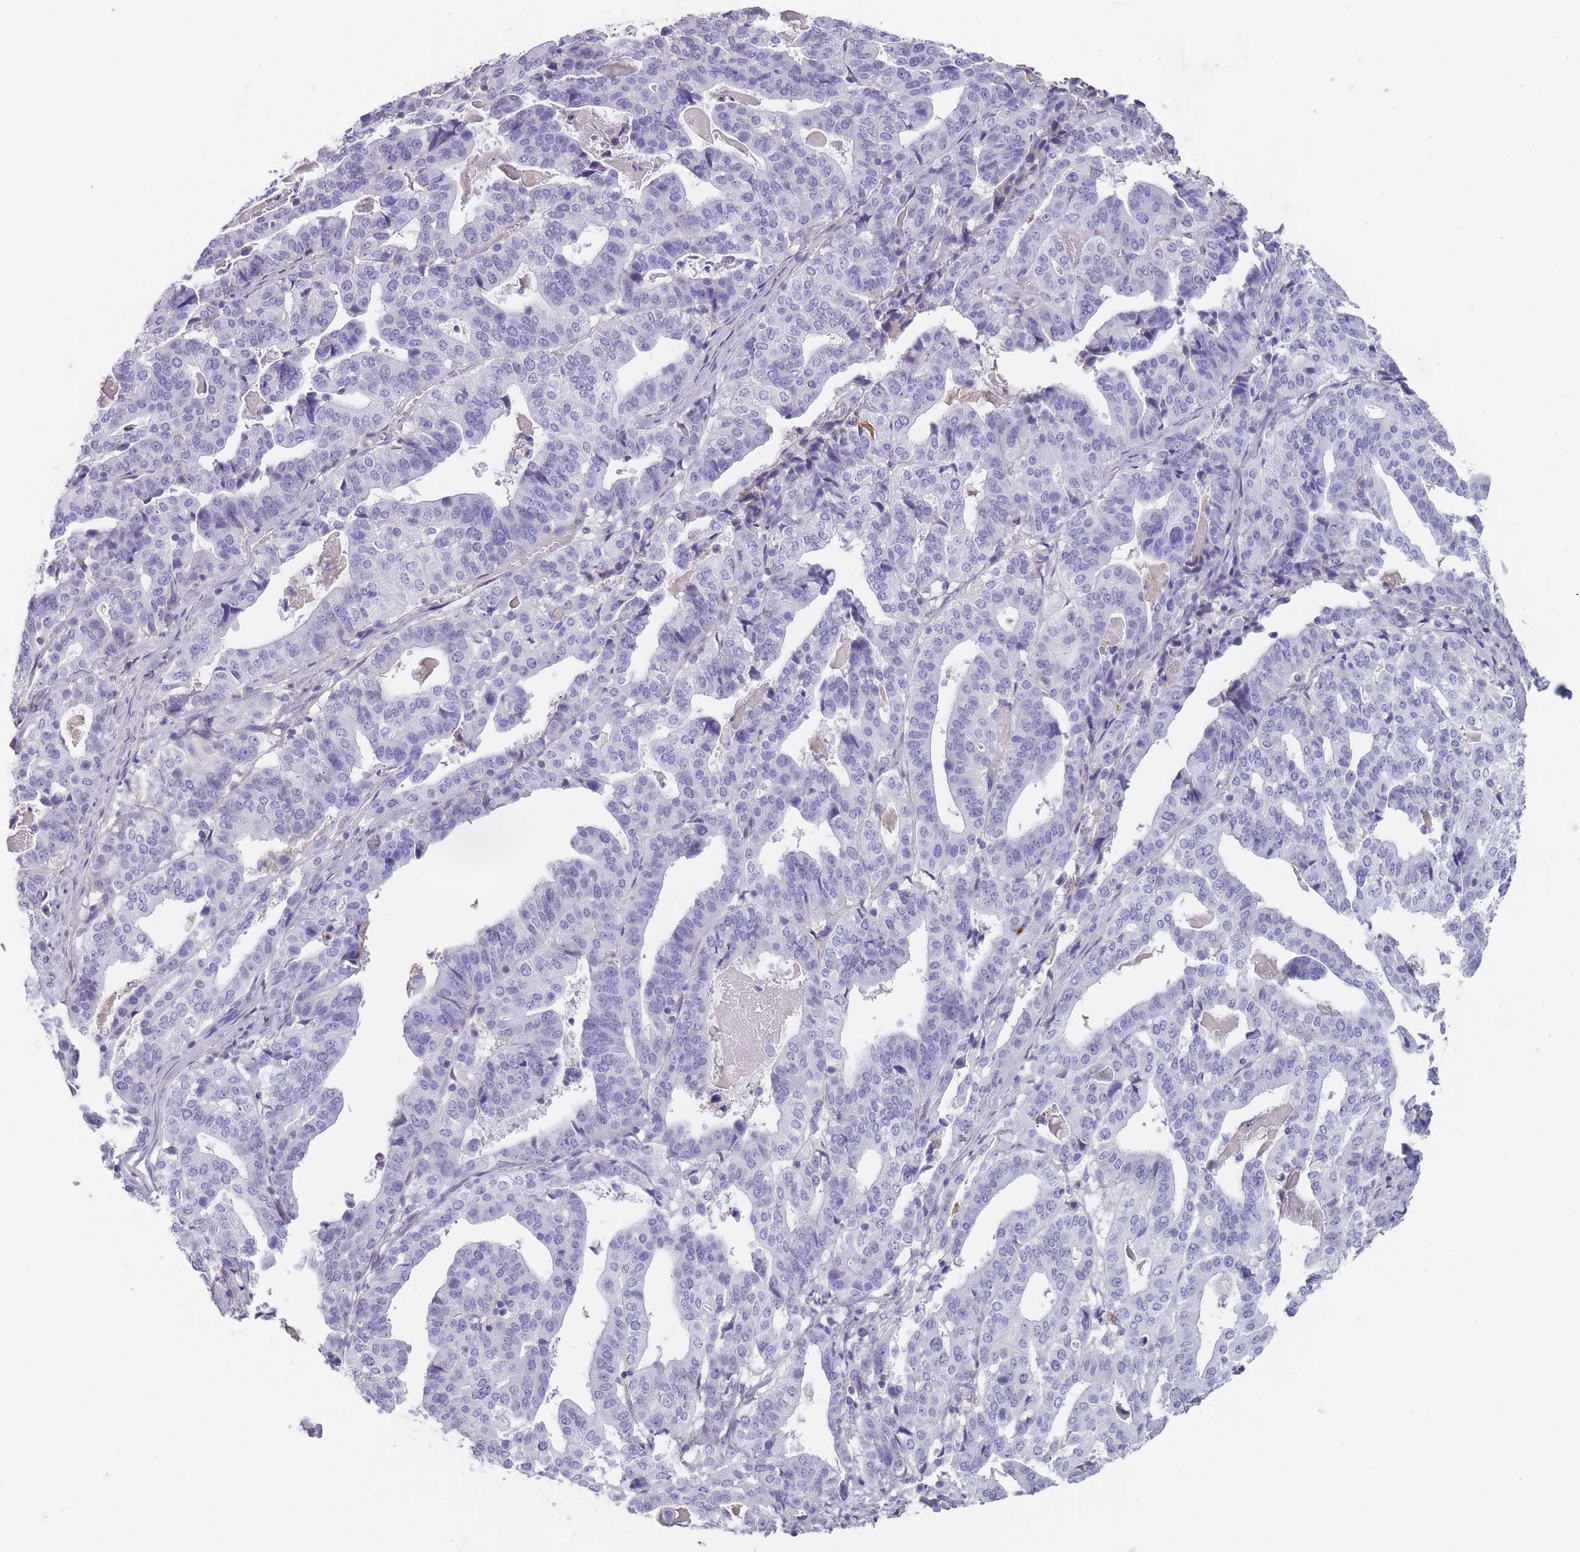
{"staining": {"intensity": "negative", "quantity": "none", "location": "none"}, "tissue": "stomach cancer", "cell_type": "Tumor cells", "image_type": "cancer", "snomed": [{"axis": "morphology", "description": "Adenocarcinoma, NOS"}, {"axis": "topography", "description": "Stomach"}], "caption": "Immunohistochemical staining of human stomach cancer (adenocarcinoma) exhibits no significant positivity in tumor cells. (DAB immunohistochemistry visualized using brightfield microscopy, high magnification).", "gene": "CR1L", "patient": {"sex": "male", "age": 48}}